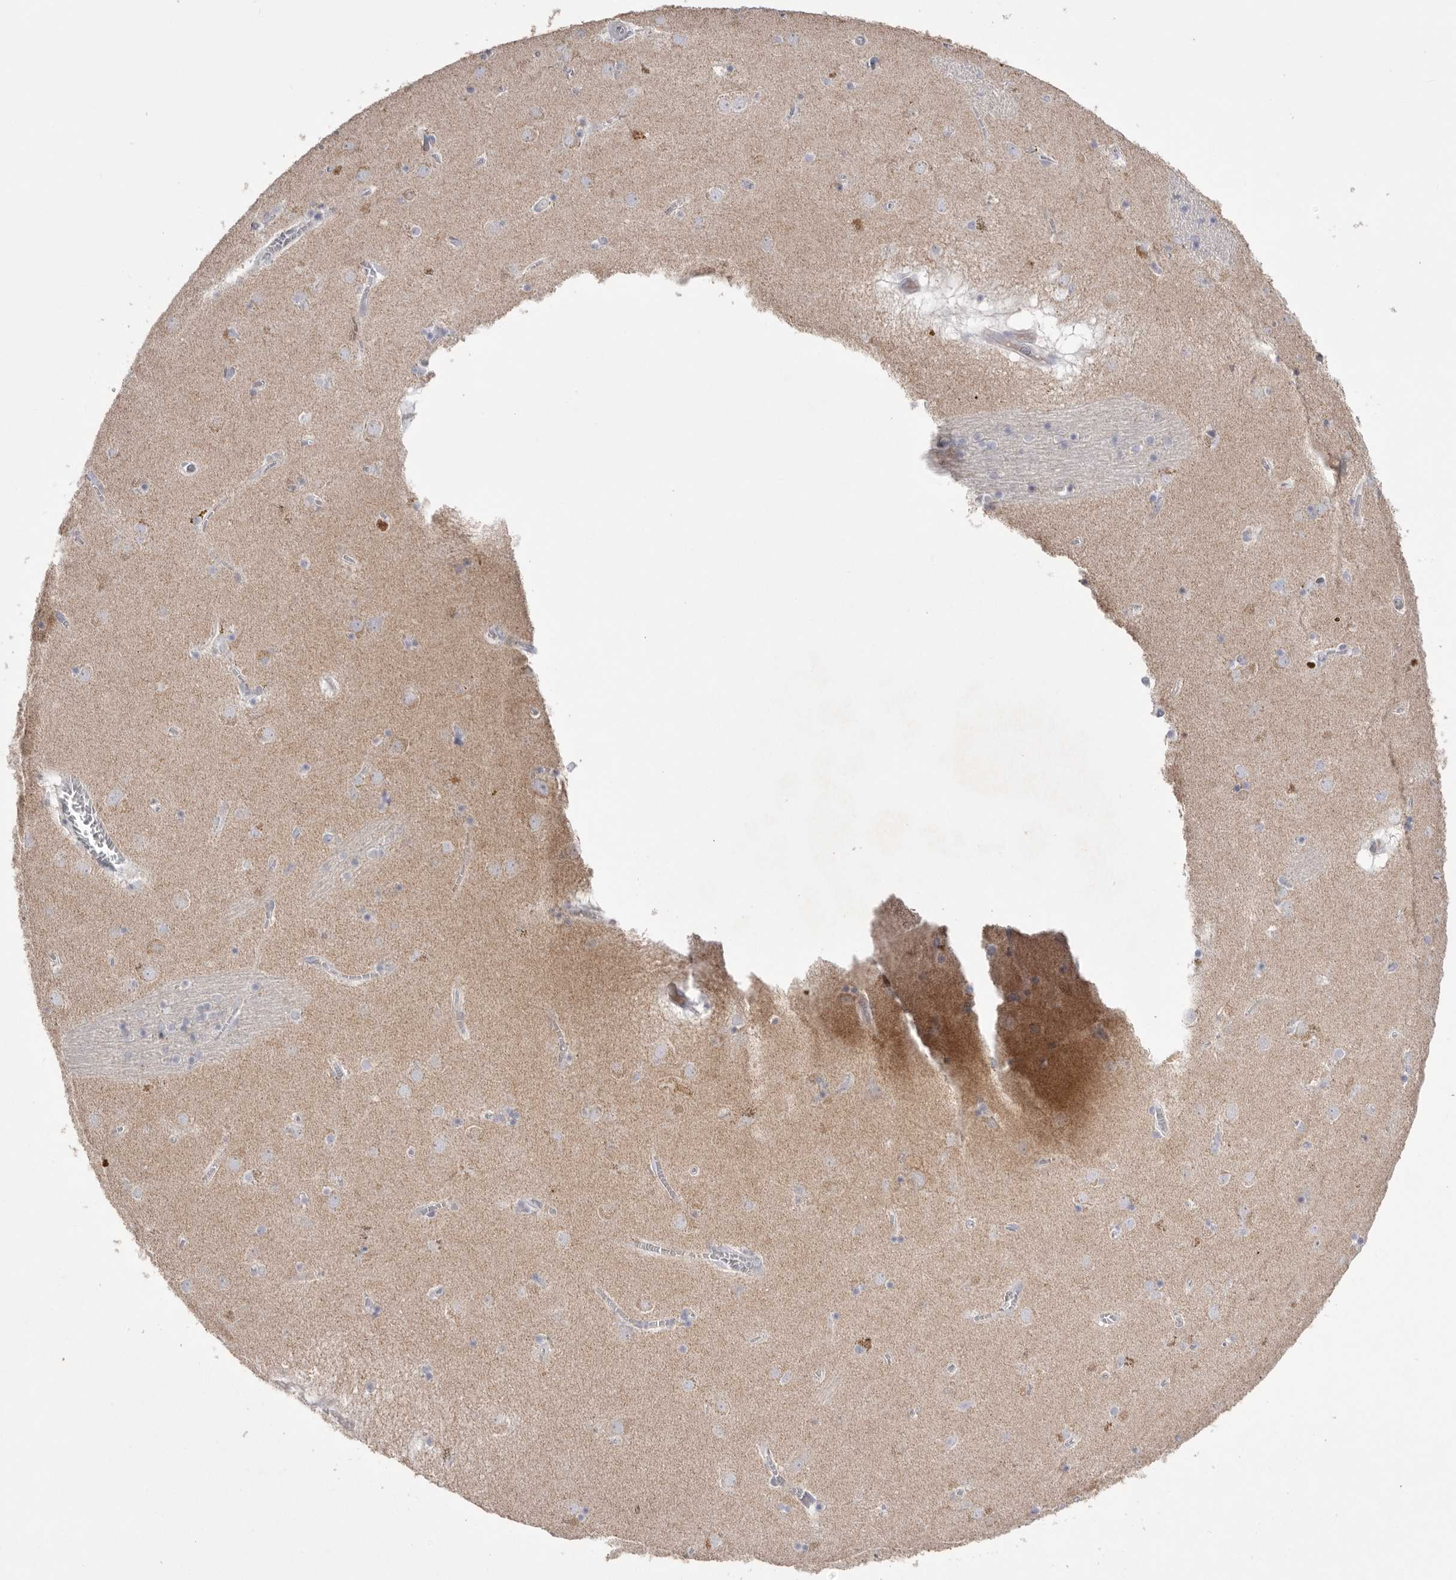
{"staining": {"intensity": "weak", "quantity": "<25%", "location": "cytoplasmic/membranous"}, "tissue": "caudate", "cell_type": "Glial cells", "image_type": "normal", "snomed": [{"axis": "morphology", "description": "Normal tissue, NOS"}, {"axis": "topography", "description": "Lateral ventricle wall"}], "caption": "Immunohistochemical staining of benign caudate demonstrates no significant expression in glial cells. (Stains: DAB (3,3'-diaminobenzidine) immunohistochemistry with hematoxylin counter stain, Microscopy: brightfield microscopy at high magnification).", "gene": "VDAC3", "patient": {"sex": "male", "age": 70}}